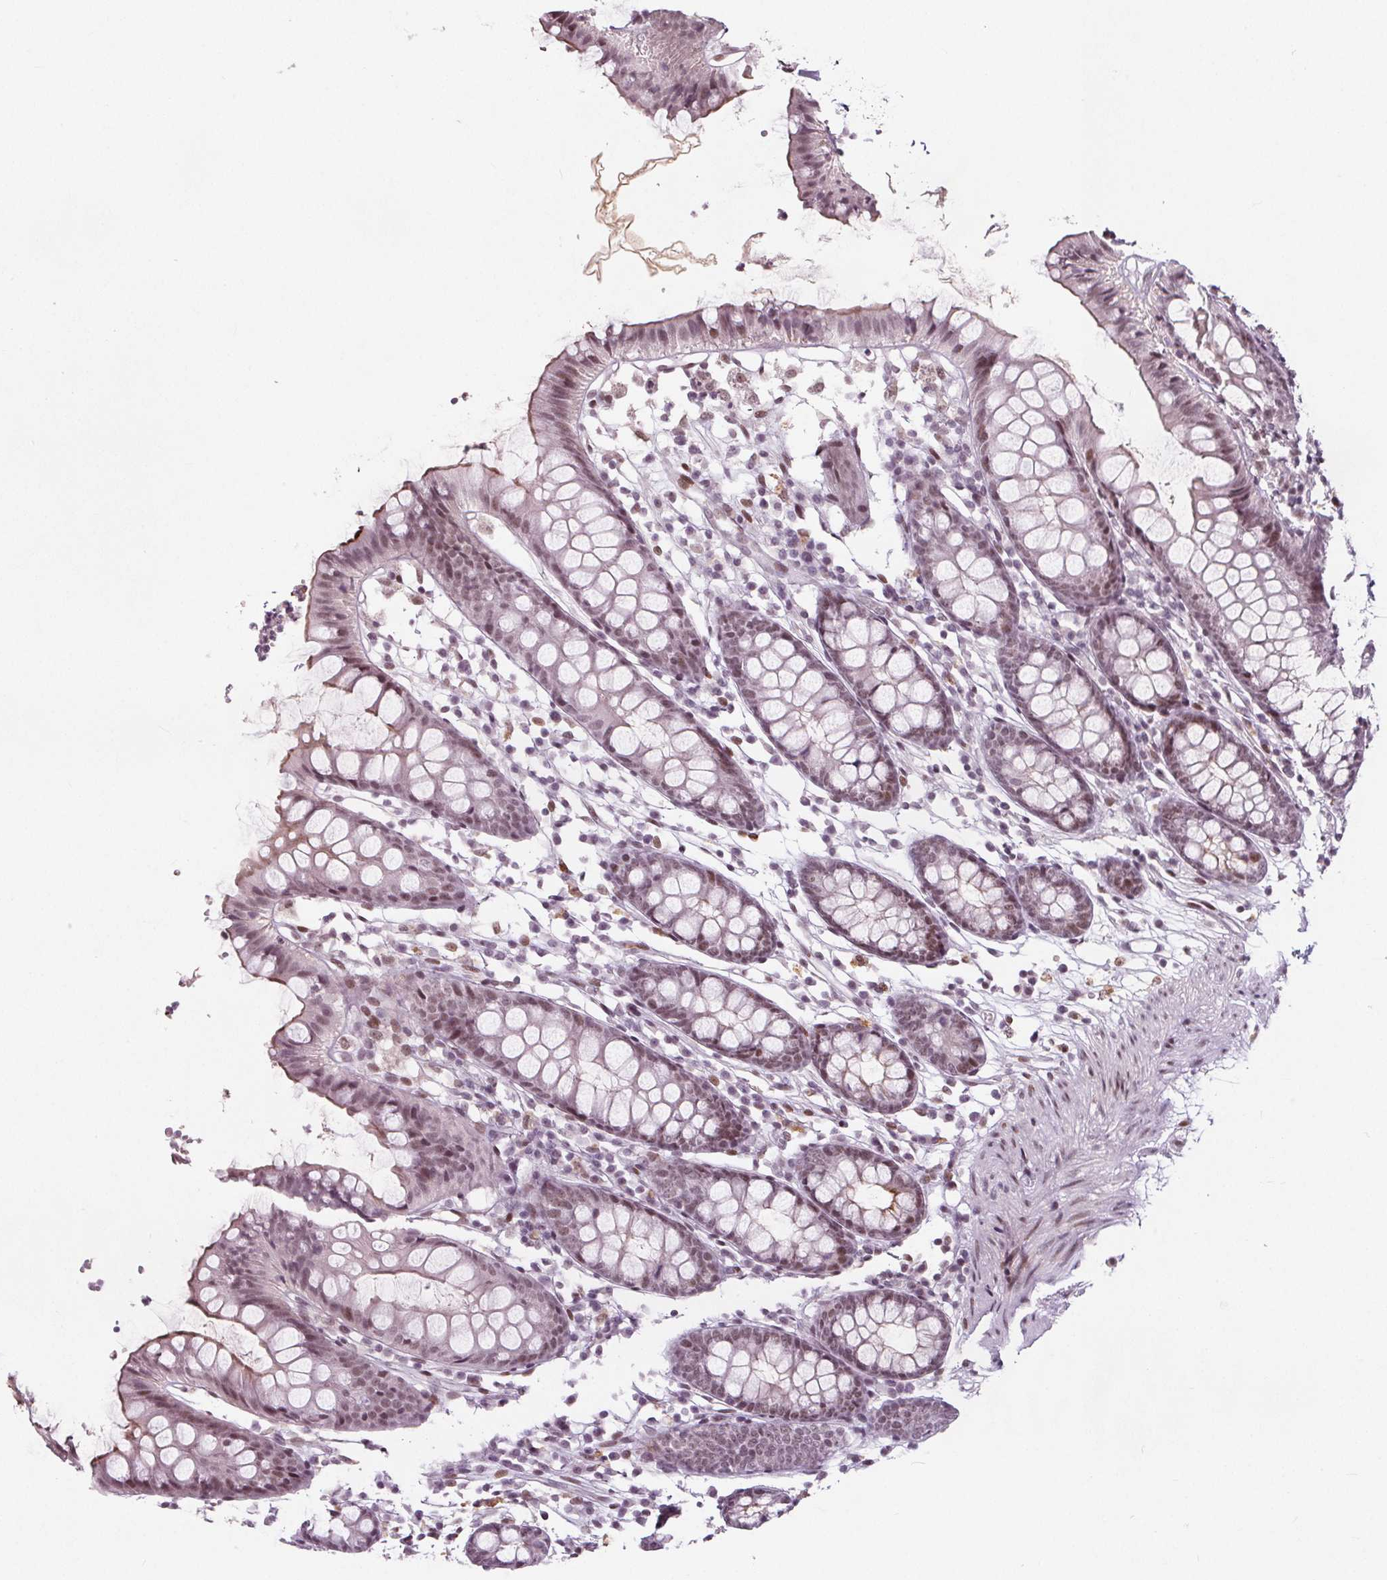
{"staining": {"intensity": "weak", "quantity": "<25%", "location": "nuclear"}, "tissue": "colon", "cell_type": "Endothelial cells", "image_type": "normal", "snomed": [{"axis": "morphology", "description": "Normal tissue, NOS"}, {"axis": "topography", "description": "Colon"}], "caption": "Immunohistochemistry (IHC) histopathology image of normal human colon stained for a protein (brown), which displays no staining in endothelial cells. The staining was performed using DAB (3,3'-diaminobenzidine) to visualize the protein expression in brown, while the nuclei were stained in blue with hematoxylin (Magnification: 20x).", "gene": "TAF6L", "patient": {"sex": "female", "age": 84}}